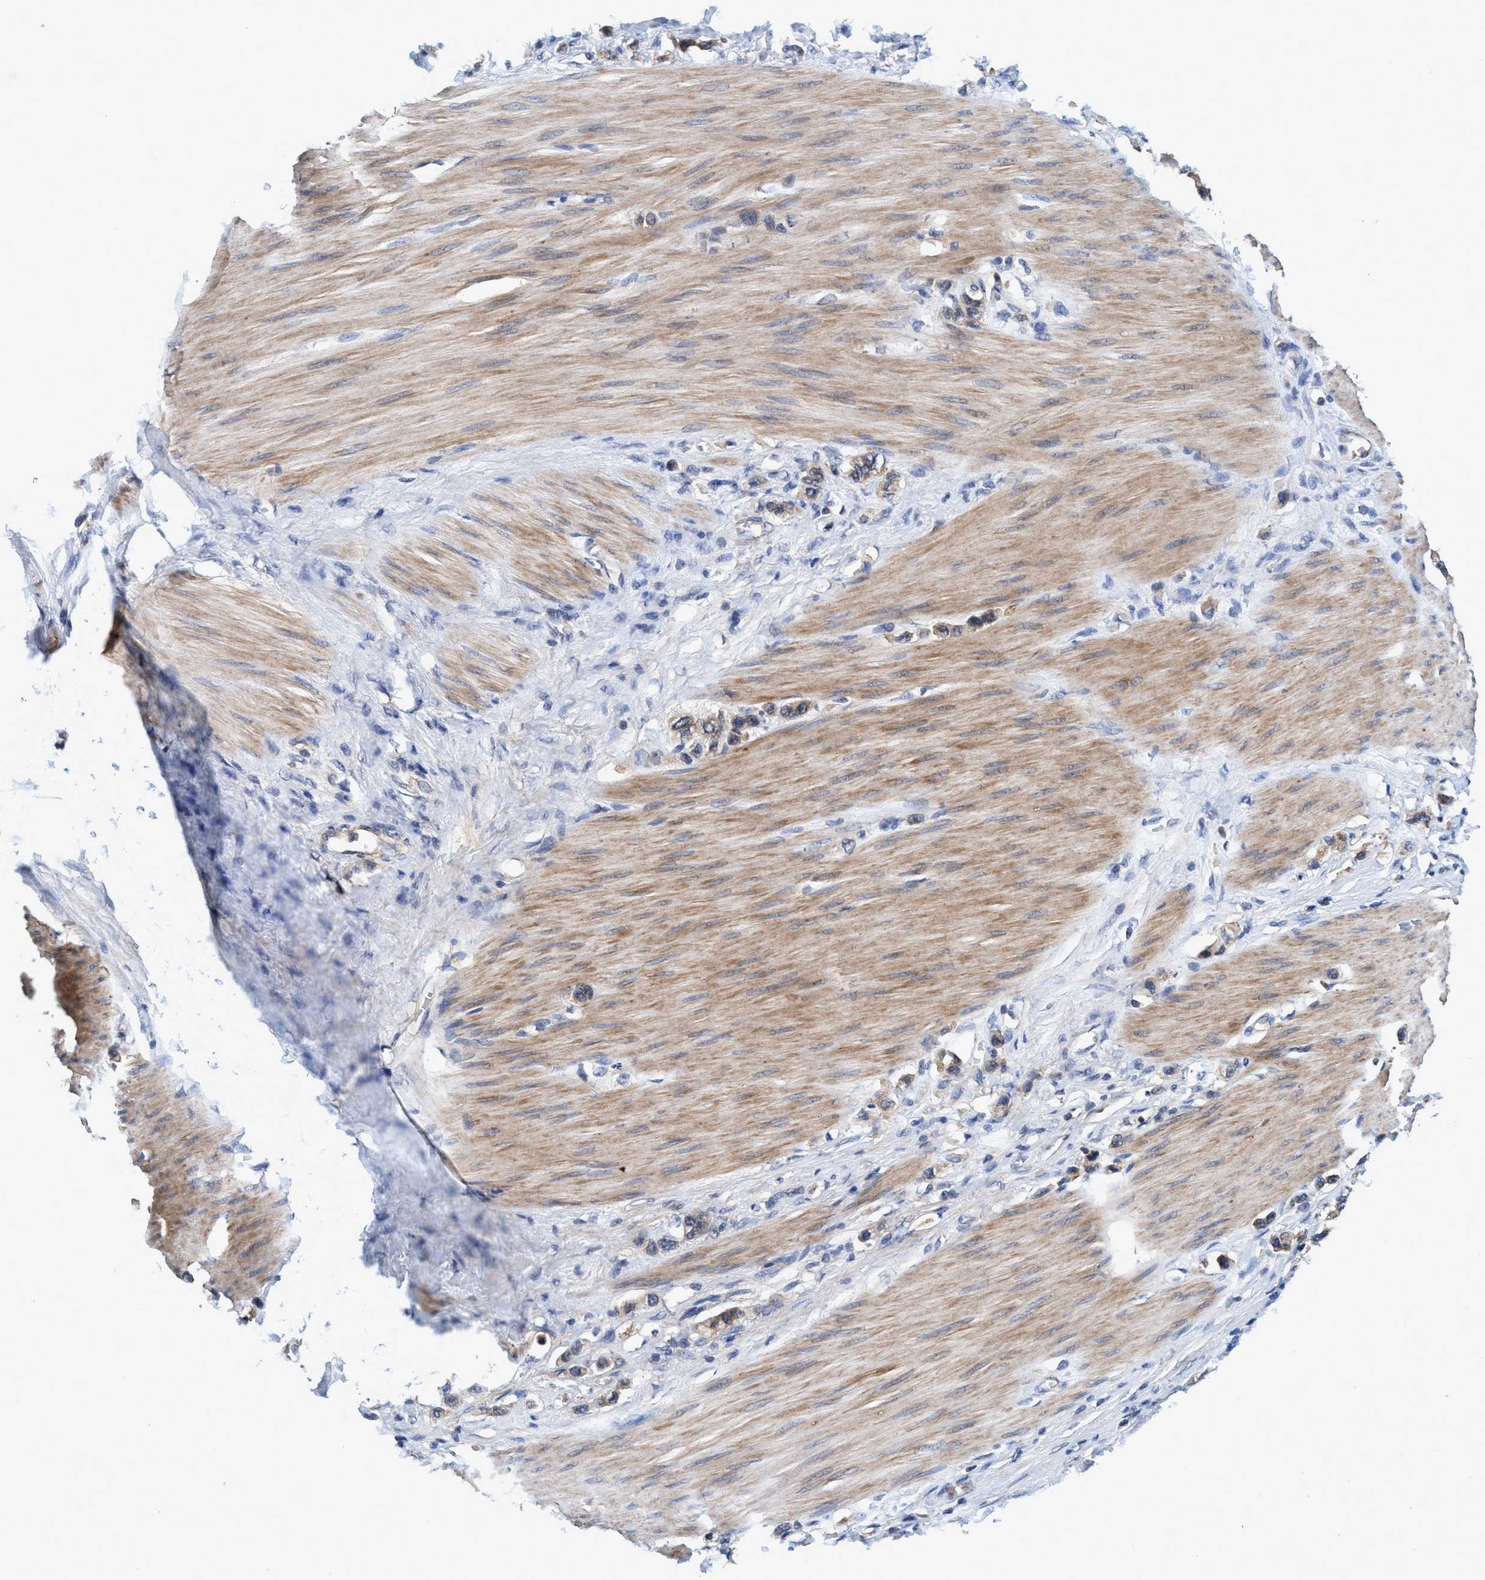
{"staining": {"intensity": "weak", "quantity": ">75%", "location": "cytoplasmic/membranous"}, "tissue": "stomach cancer", "cell_type": "Tumor cells", "image_type": "cancer", "snomed": [{"axis": "morphology", "description": "Adenocarcinoma, NOS"}, {"axis": "topography", "description": "Stomach"}], "caption": "Tumor cells exhibit weak cytoplasmic/membranous positivity in approximately >75% of cells in stomach cancer (adenocarcinoma). (DAB (3,3'-diaminobenzidine) IHC with brightfield microscopy, high magnification).", "gene": "CALCOCO2", "patient": {"sex": "female", "age": 65}}